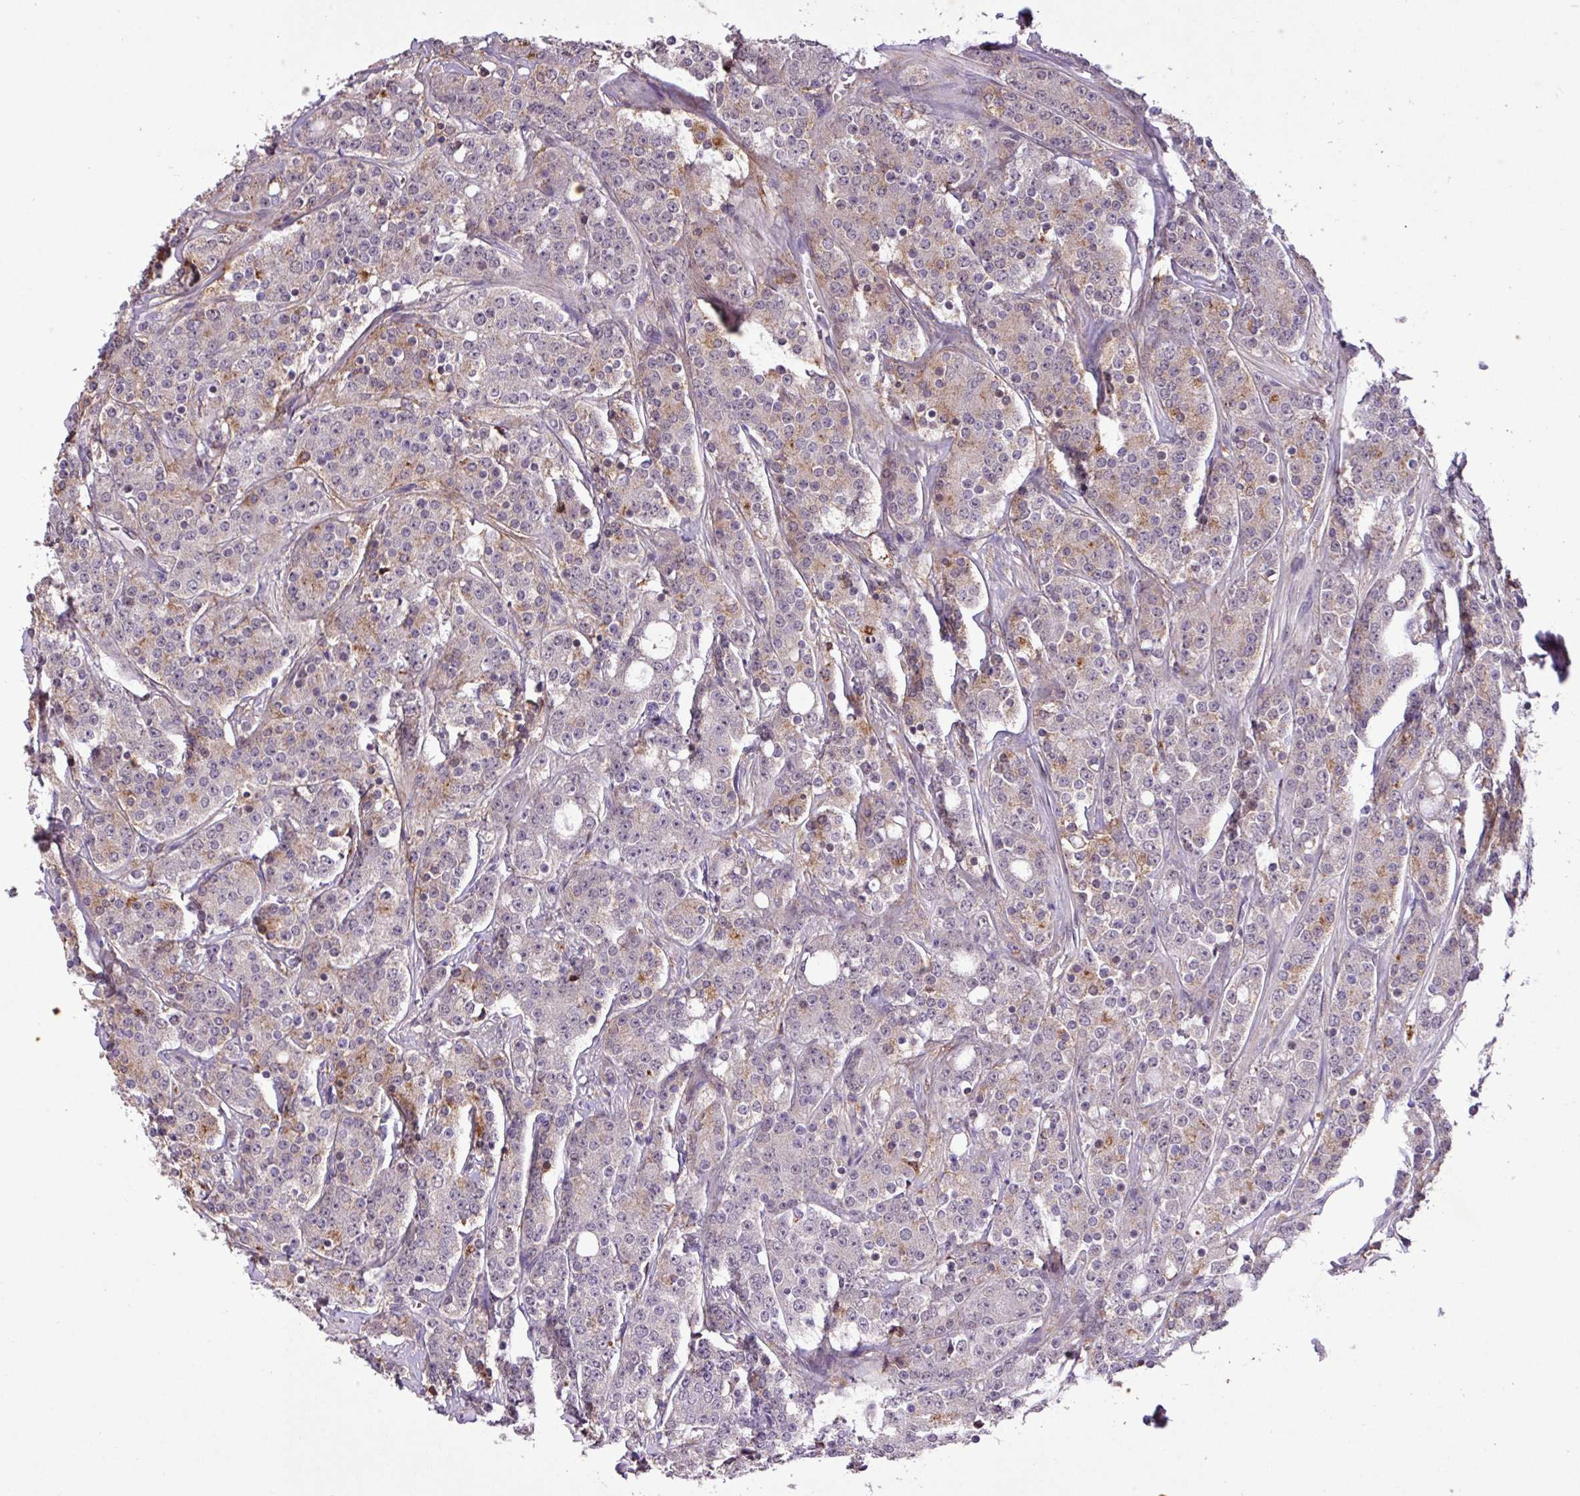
{"staining": {"intensity": "moderate", "quantity": "<25%", "location": "cytoplasmic/membranous"}, "tissue": "prostate cancer", "cell_type": "Tumor cells", "image_type": "cancer", "snomed": [{"axis": "morphology", "description": "Adenocarcinoma, High grade"}, {"axis": "topography", "description": "Prostate"}], "caption": "Immunohistochemical staining of prostate high-grade adenocarcinoma demonstrates low levels of moderate cytoplasmic/membranous staining in approximately <25% of tumor cells.", "gene": "RPP25L", "patient": {"sex": "male", "age": 62}}